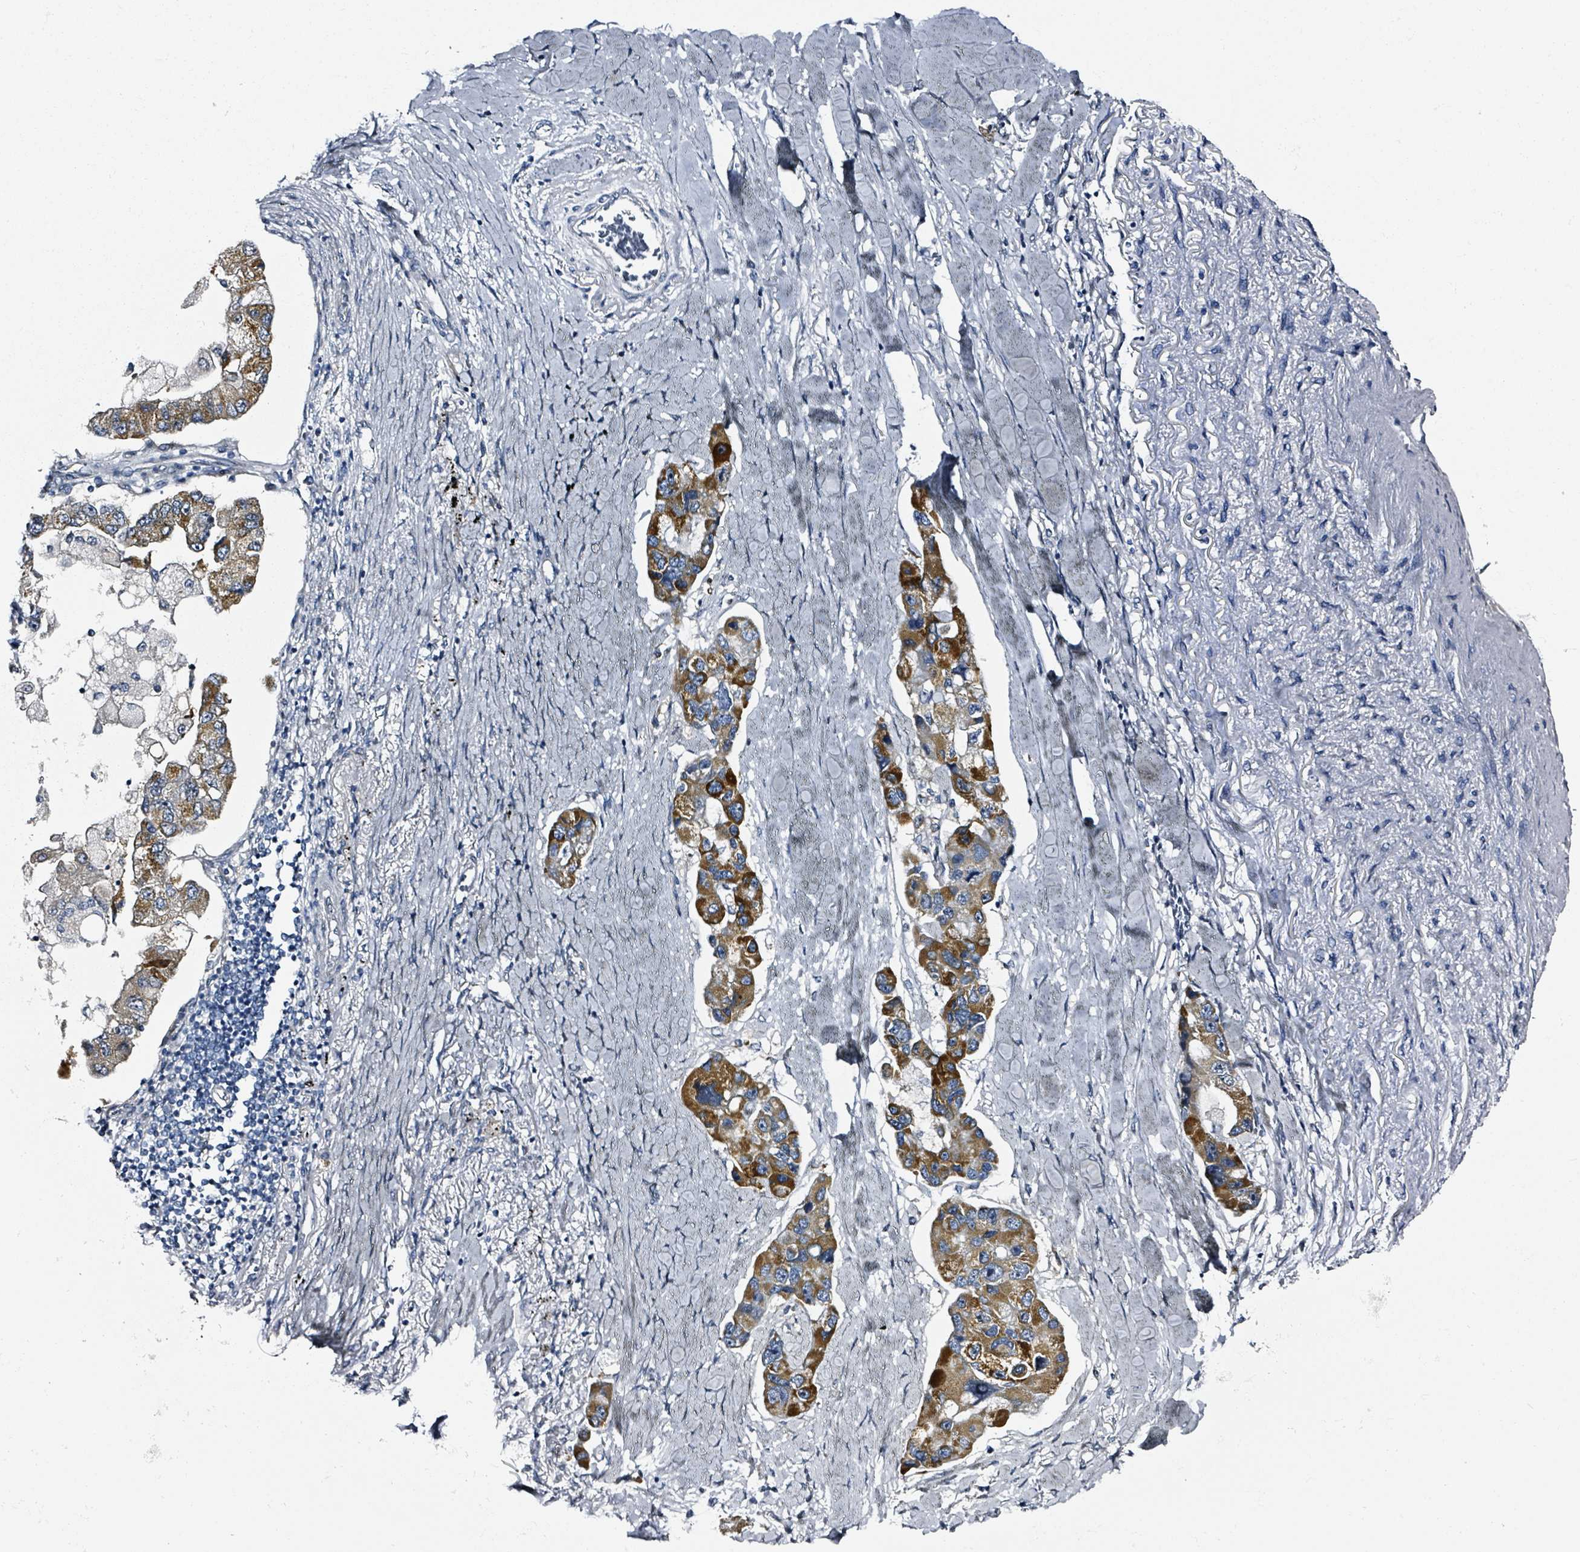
{"staining": {"intensity": "strong", "quantity": ">75%", "location": "cytoplasmic/membranous"}, "tissue": "lung cancer", "cell_type": "Tumor cells", "image_type": "cancer", "snomed": [{"axis": "morphology", "description": "Adenocarcinoma, NOS"}, {"axis": "topography", "description": "Lung"}], "caption": "Lung adenocarcinoma stained with IHC exhibits strong cytoplasmic/membranous positivity in approximately >75% of tumor cells.", "gene": "B3GAT3", "patient": {"sex": "female", "age": 54}}